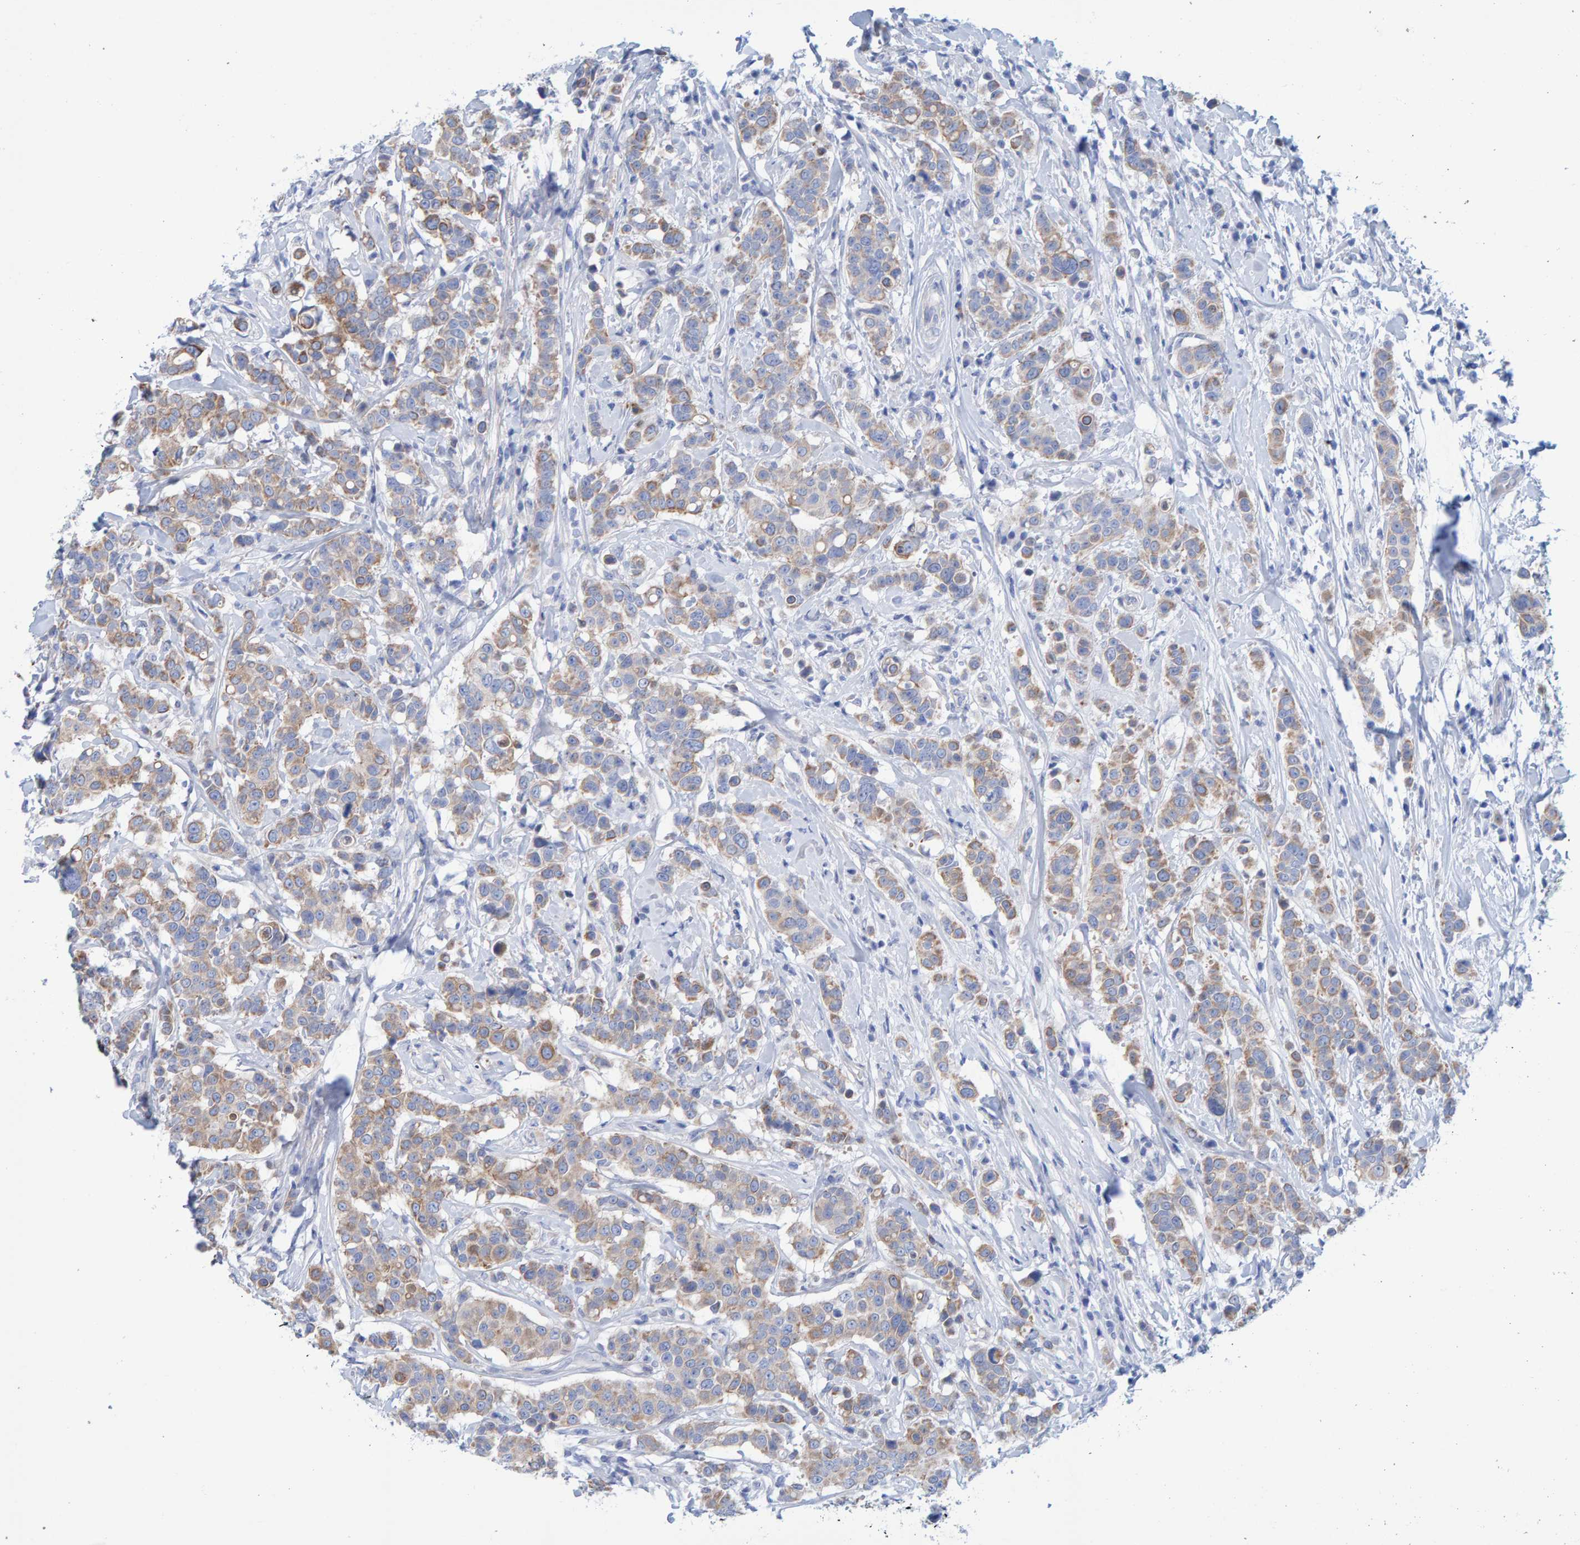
{"staining": {"intensity": "moderate", "quantity": "25%-75%", "location": "cytoplasmic/membranous"}, "tissue": "breast cancer", "cell_type": "Tumor cells", "image_type": "cancer", "snomed": [{"axis": "morphology", "description": "Duct carcinoma"}, {"axis": "topography", "description": "Breast"}], "caption": "Protein expression analysis of breast cancer exhibits moderate cytoplasmic/membranous expression in approximately 25%-75% of tumor cells.", "gene": "JAKMIP3", "patient": {"sex": "female", "age": 27}}